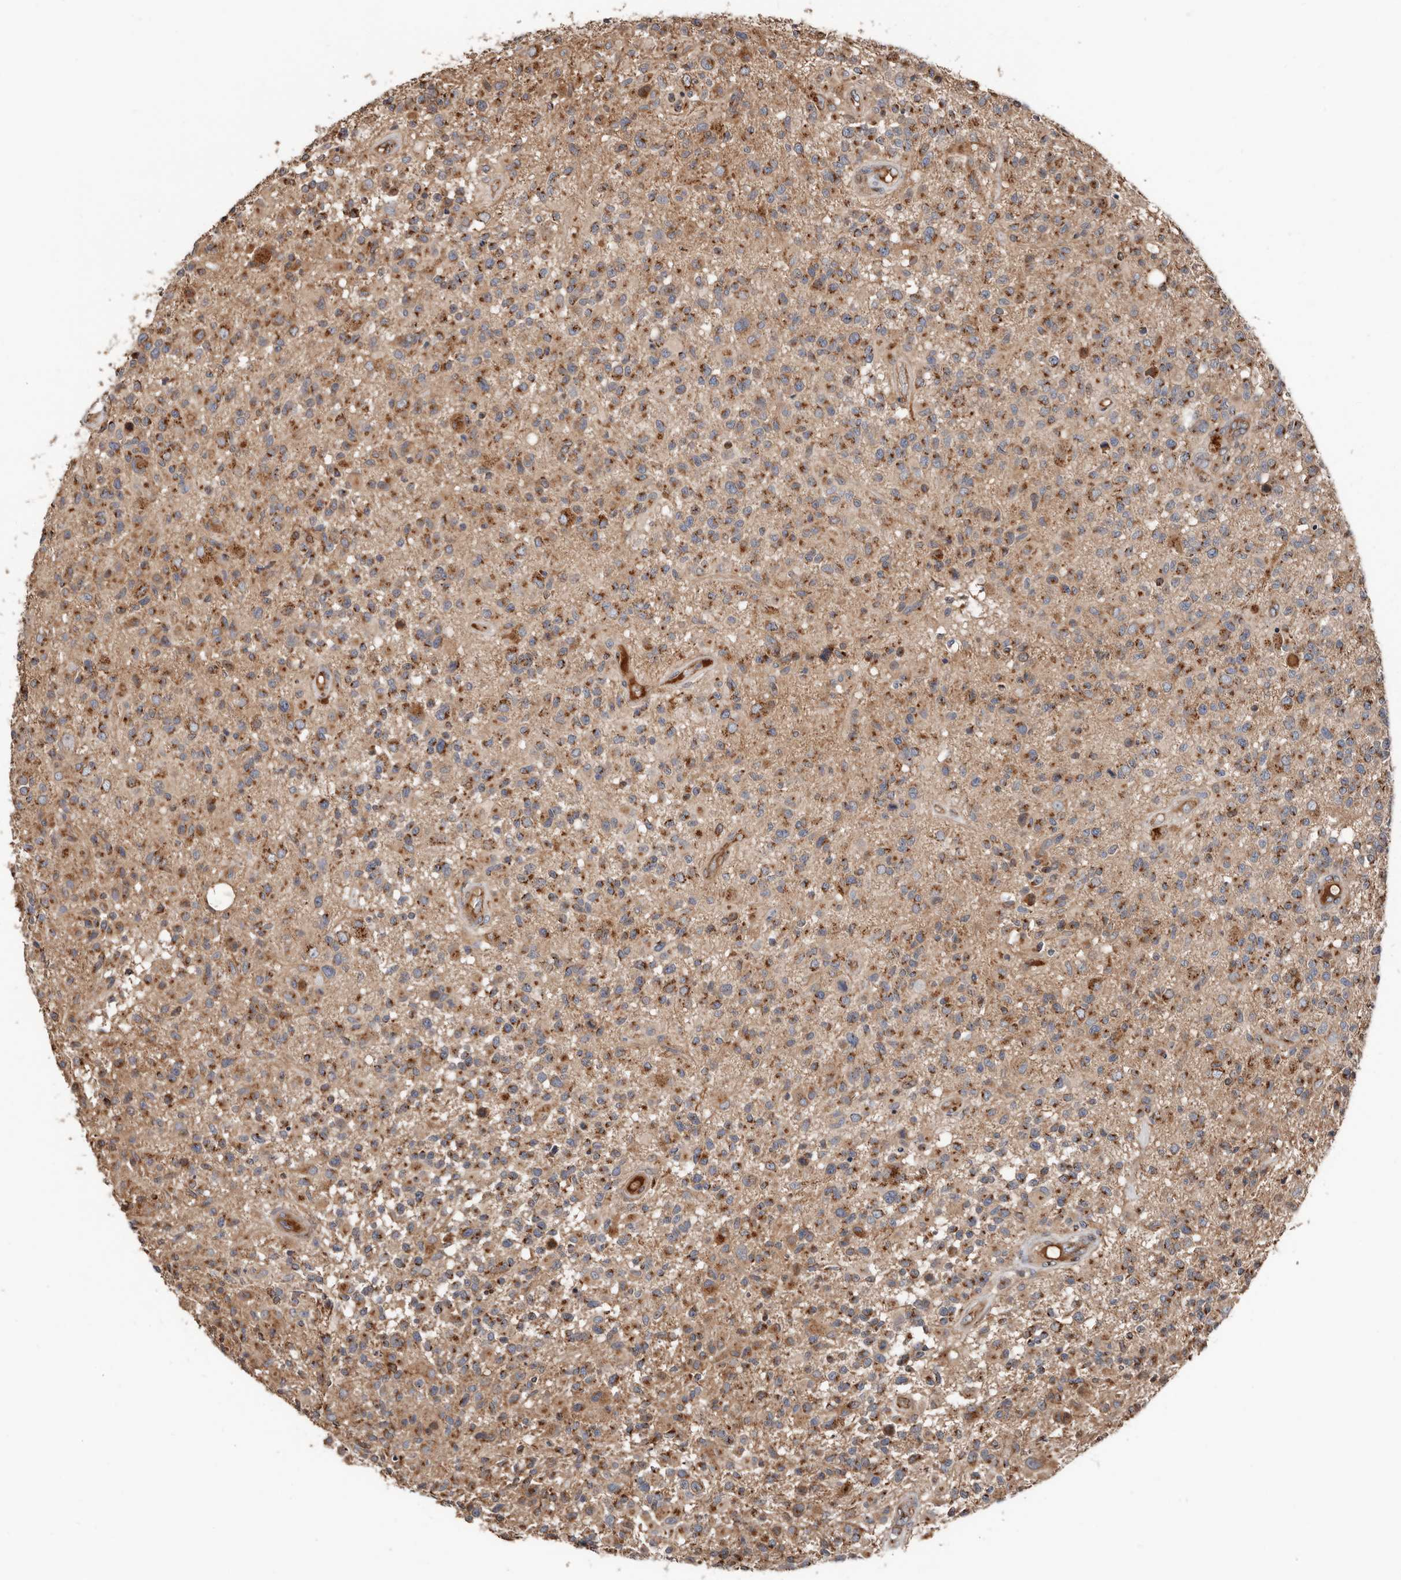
{"staining": {"intensity": "moderate", "quantity": ">75%", "location": "cytoplasmic/membranous"}, "tissue": "glioma", "cell_type": "Tumor cells", "image_type": "cancer", "snomed": [{"axis": "morphology", "description": "Glioma, malignant, High grade"}, {"axis": "morphology", "description": "Glioblastoma, NOS"}, {"axis": "topography", "description": "Brain"}], "caption": "About >75% of tumor cells in human glioblastoma show moderate cytoplasmic/membranous protein staining as visualized by brown immunohistochemical staining.", "gene": "COG1", "patient": {"sex": "male", "age": 60}}